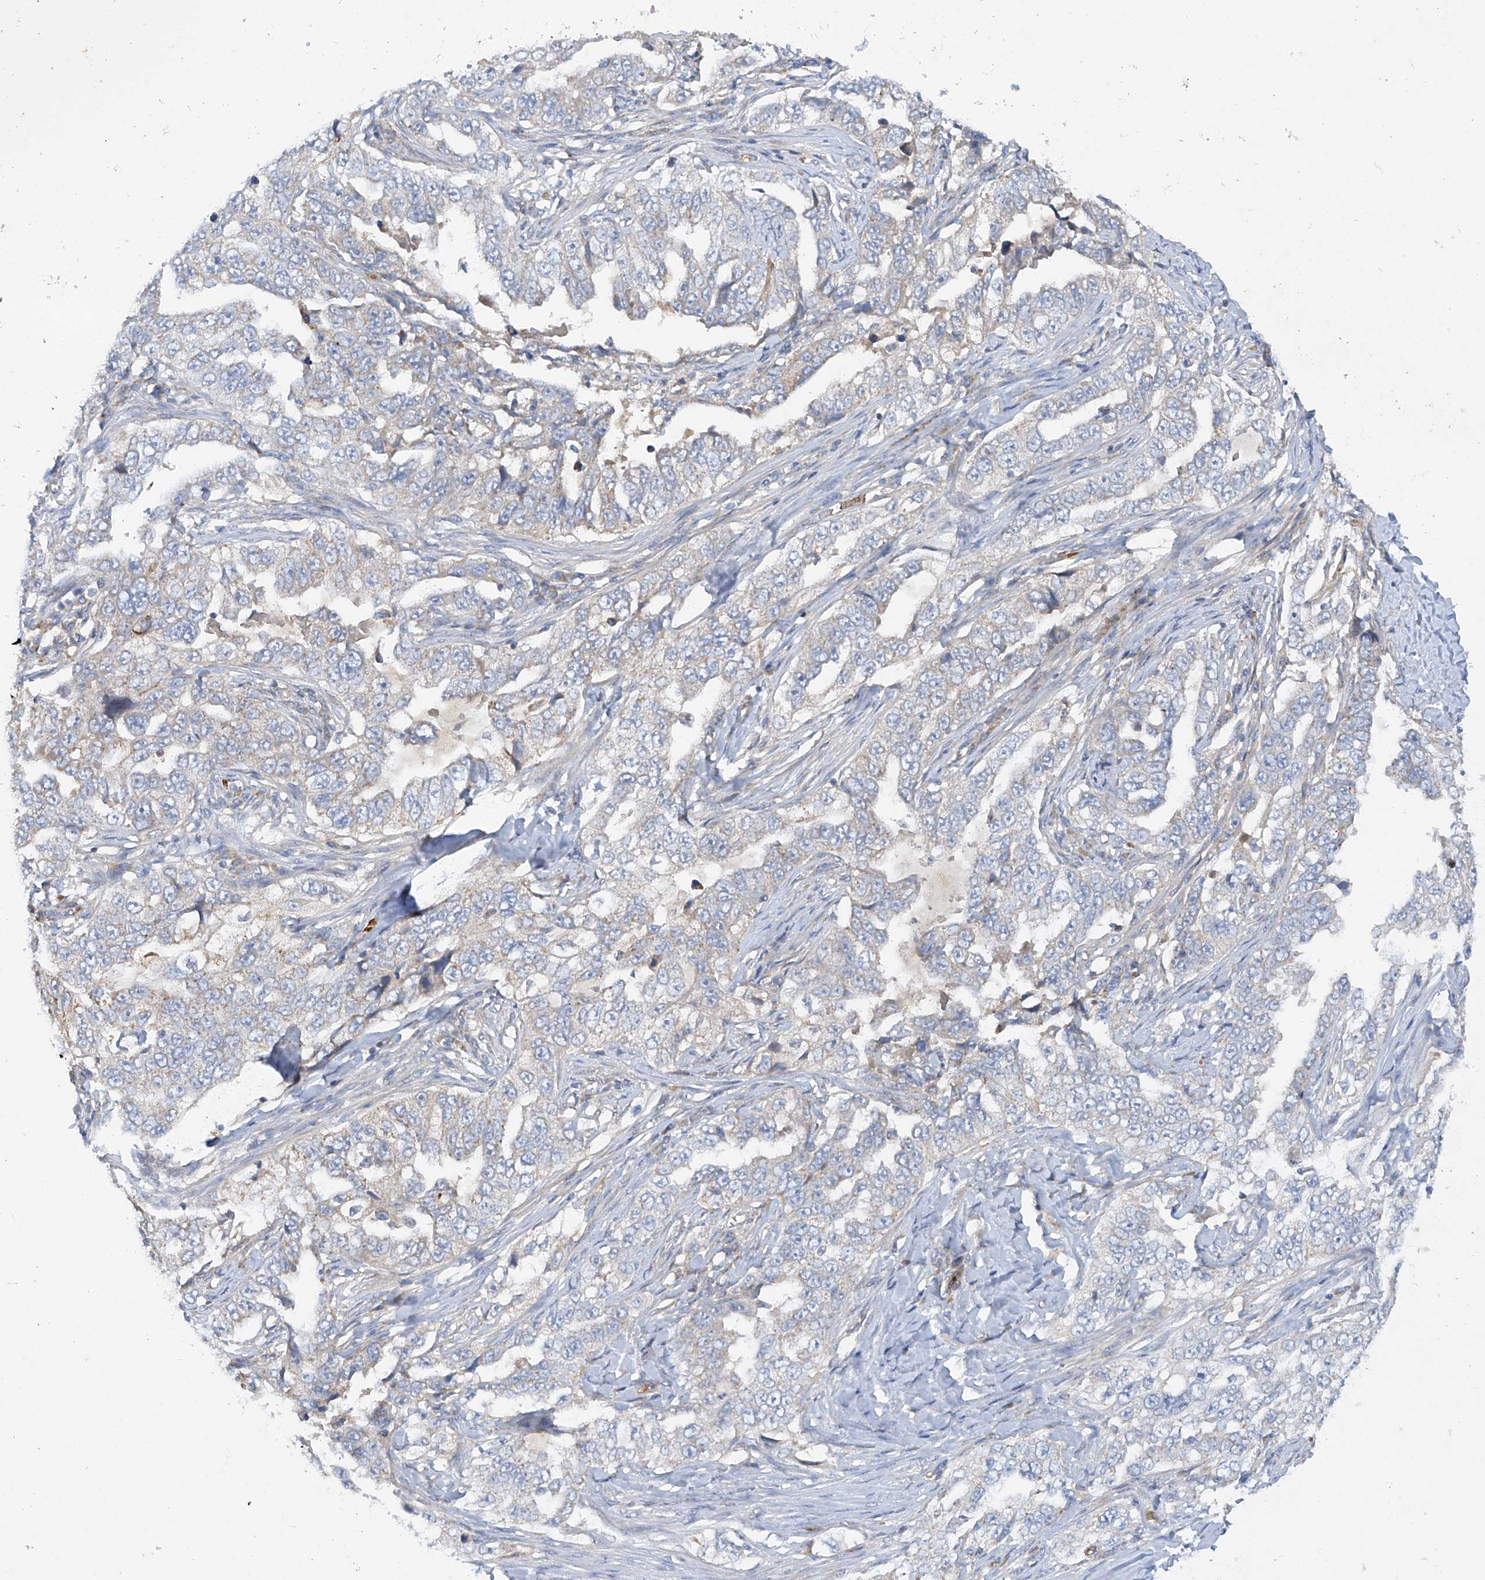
{"staining": {"intensity": "negative", "quantity": "none", "location": "none"}, "tissue": "lung cancer", "cell_type": "Tumor cells", "image_type": "cancer", "snomed": [{"axis": "morphology", "description": "Adenocarcinoma, NOS"}, {"axis": "topography", "description": "Lung"}], "caption": "Protein analysis of lung cancer (adenocarcinoma) exhibits no significant expression in tumor cells. Brightfield microscopy of immunohistochemistry (IHC) stained with DAB (3,3'-diaminobenzidine) (brown) and hematoxylin (blue), captured at high magnification.", "gene": "METTL18", "patient": {"sex": "female", "age": 51}}